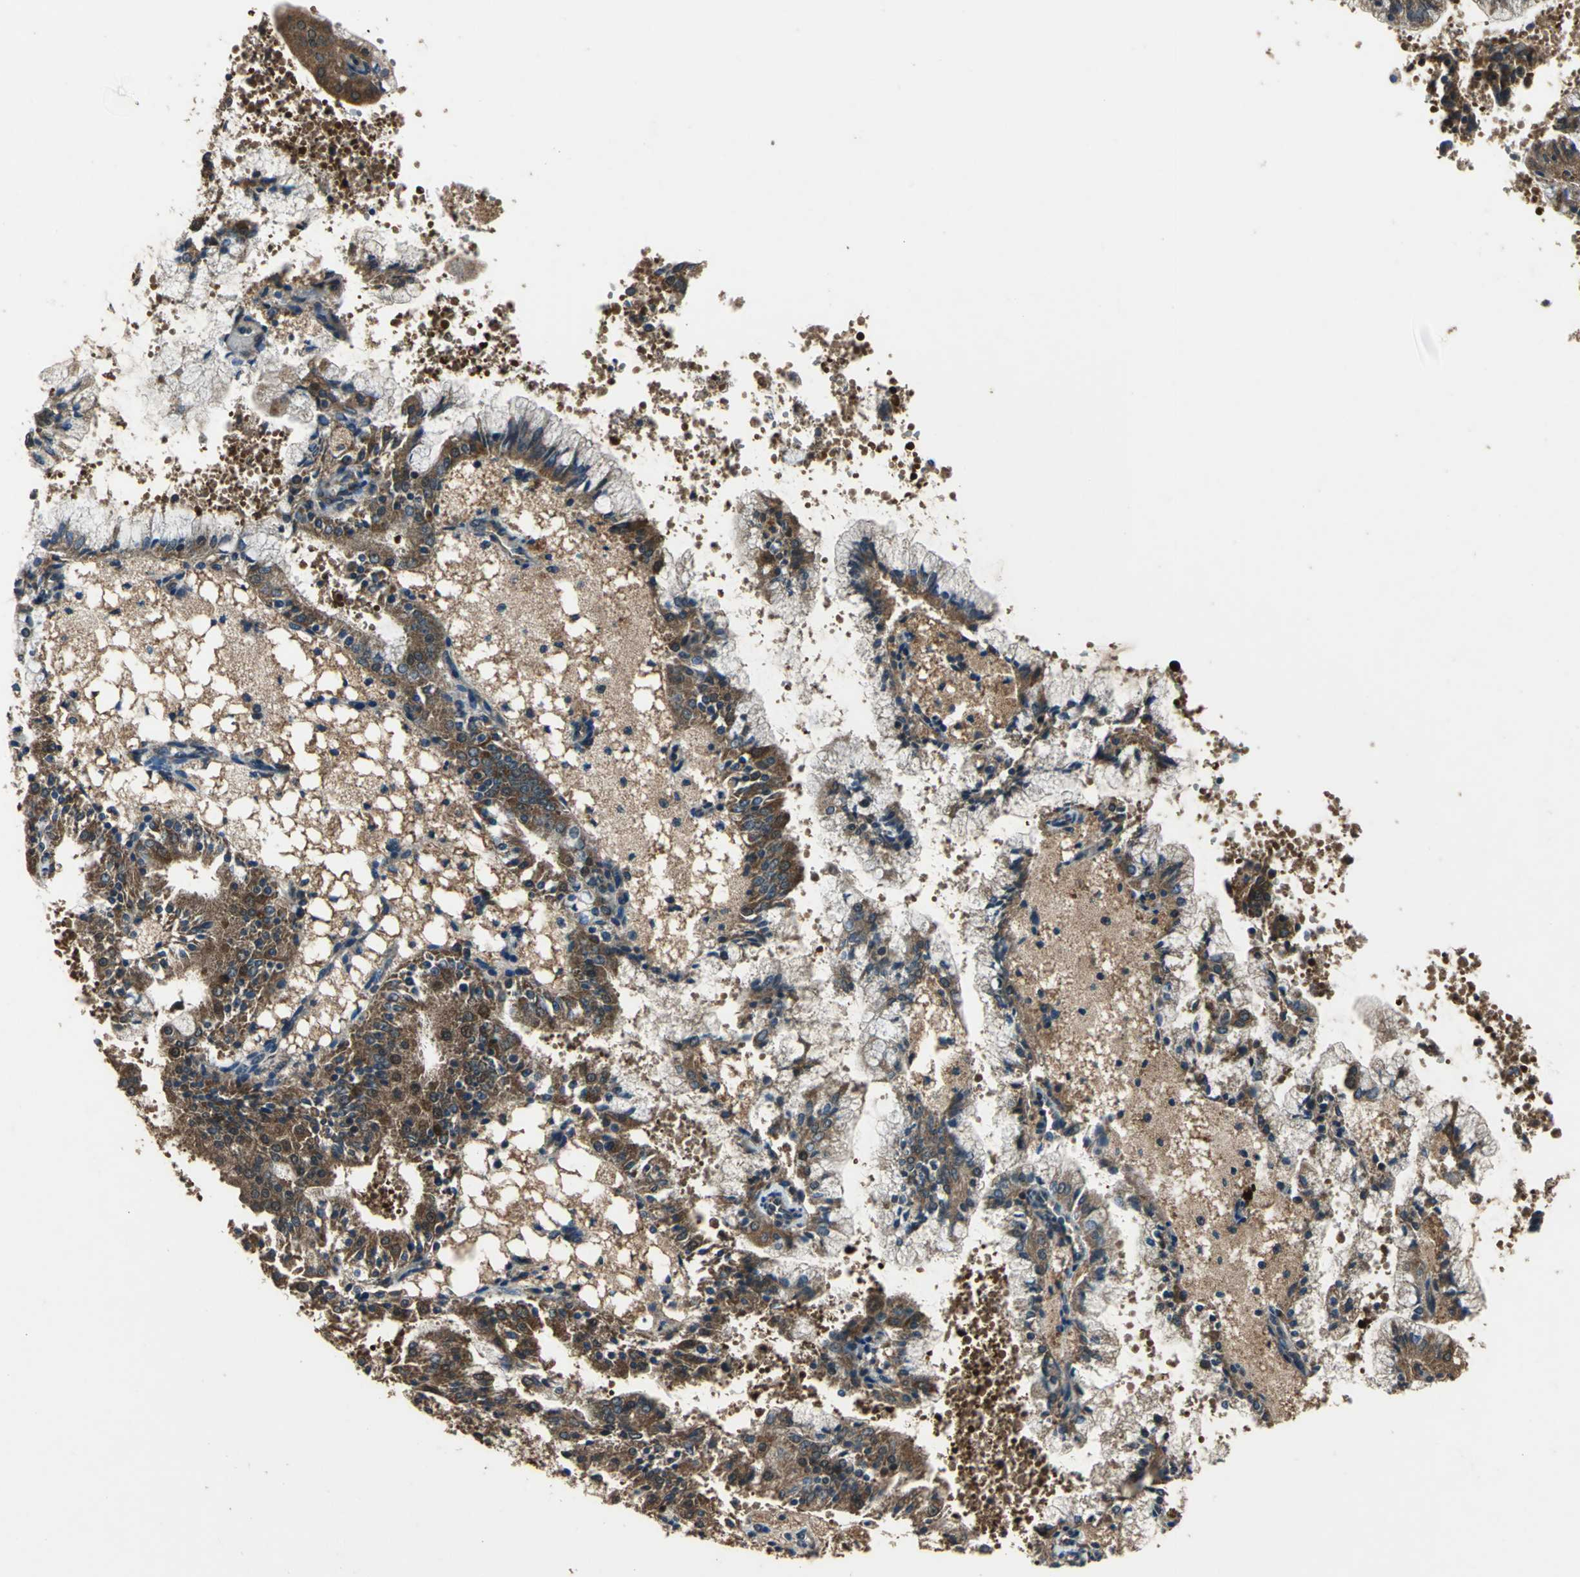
{"staining": {"intensity": "strong", "quantity": ">75%", "location": "cytoplasmic/membranous"}, "tissue": "endometrial cancer", "cell_type": "Tumor cells", "image_type": "cancer", "snomed": [{"axis": "morphology", "description": "Adenocarcinoma, NOS"}, {"axis": "topography", "description": "Endometrium"}], "caption": "Strong cytoplasmic/membranous protein expression is present in approximately >75% of tumor cells in endometrial cancer.", "gene": "ZNF608", "patient": {"sex": "female", "age": 63}}